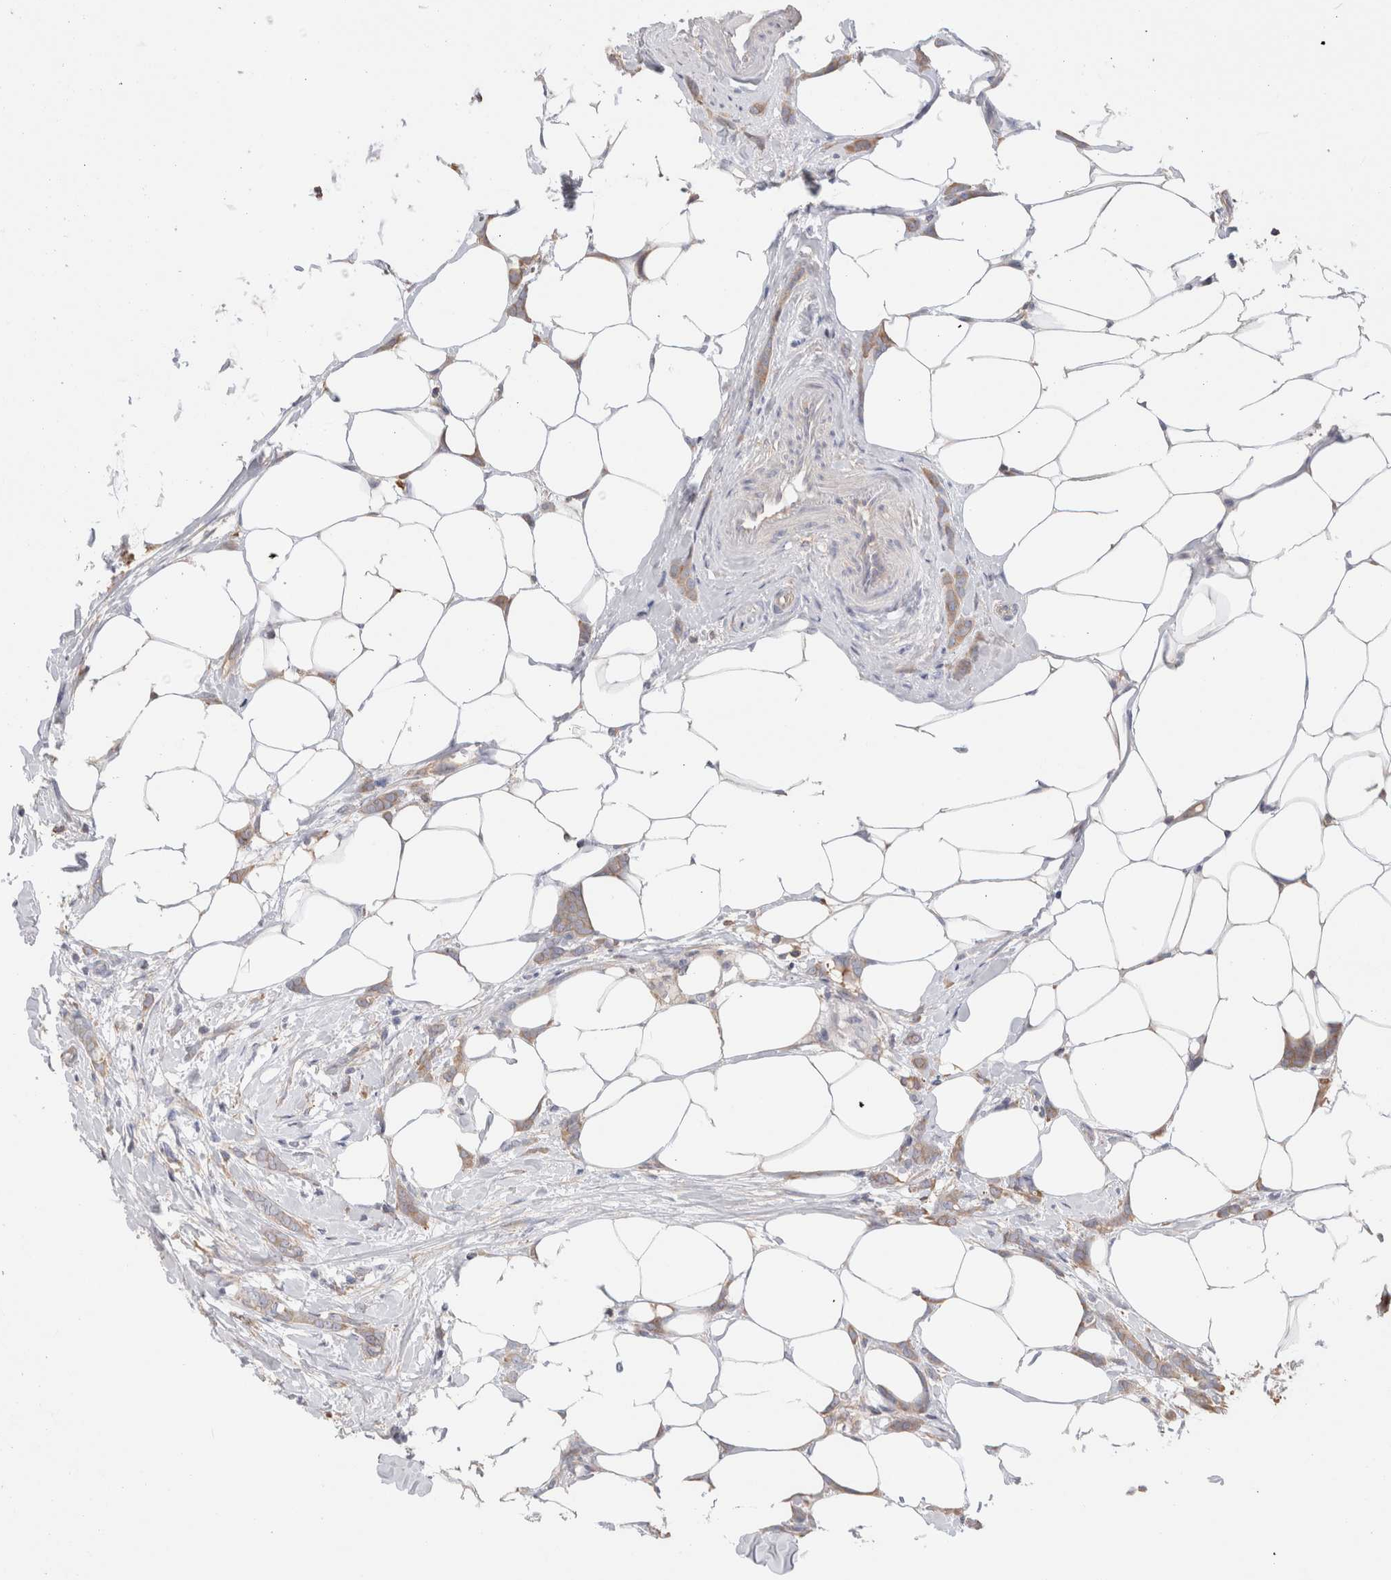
{"staining": {"intensity": "weak", "quantity": ">75%", "location": "cytoplasmic/membranous"}, "tissue": "breast cancer", "cell_type": "Tumor cells", "image_type": "cancer", "snomed": [{"axis": "morphology", "description": "Lobular carcinoma, in situ"}, {"axis": "morphology", "description": "Lobular carcinoma"}, {"axis": "topography", "description": "Breast"}], "caption": "A histopathology image showing weak cytoplasmic/membranous positivity in about >75% of tumor cells in breast cancer, as visualized by brown immunohistochemical staining.", "gene": "CAPN2", "patient": {"sex": "female", "age": 41}}